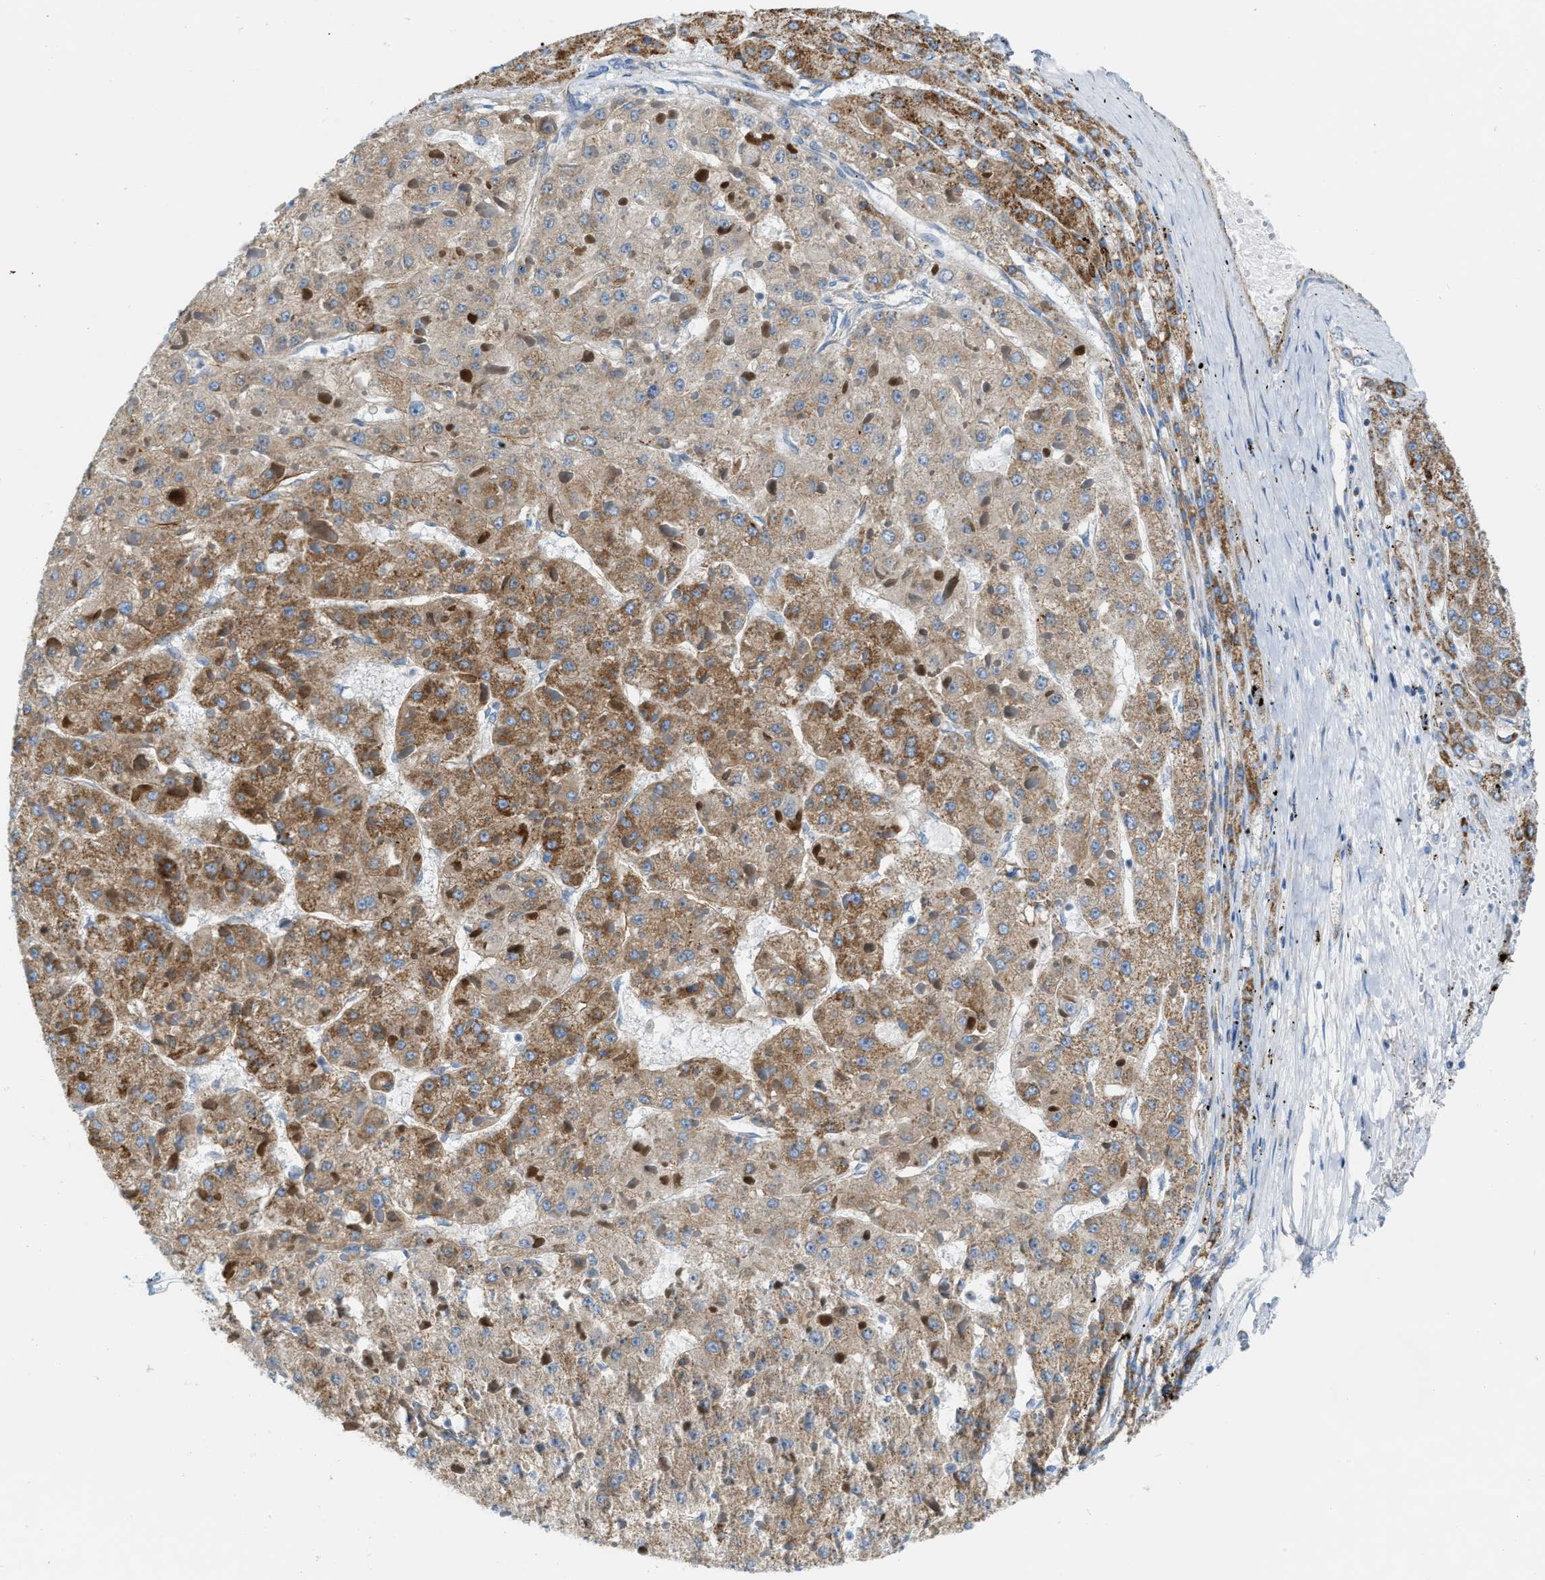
{"staining": {"intensity": "moderate", "quantity": ">75%", "location": "cytoplasmic/membranous"}, "tissue": "liver cancer", "cell_type": "Tumor cells", "image_type": "cancer", "snomed": [{"axis": "morphology", "description": "Carcinoma, Hepatocellular, NOS"}, {"axis": "topography", "description": "Liver"}], "caption": "Liver cancer (hepatocellular carcinoma) stained with DAB immunohistochemistry (IHC) shows medium levels of moderate cytoplasmic/membranous positivity in approximately >75% of tumor cells.", "gene": "JADE1", "patient": {"sex": "female", "age": 73}}